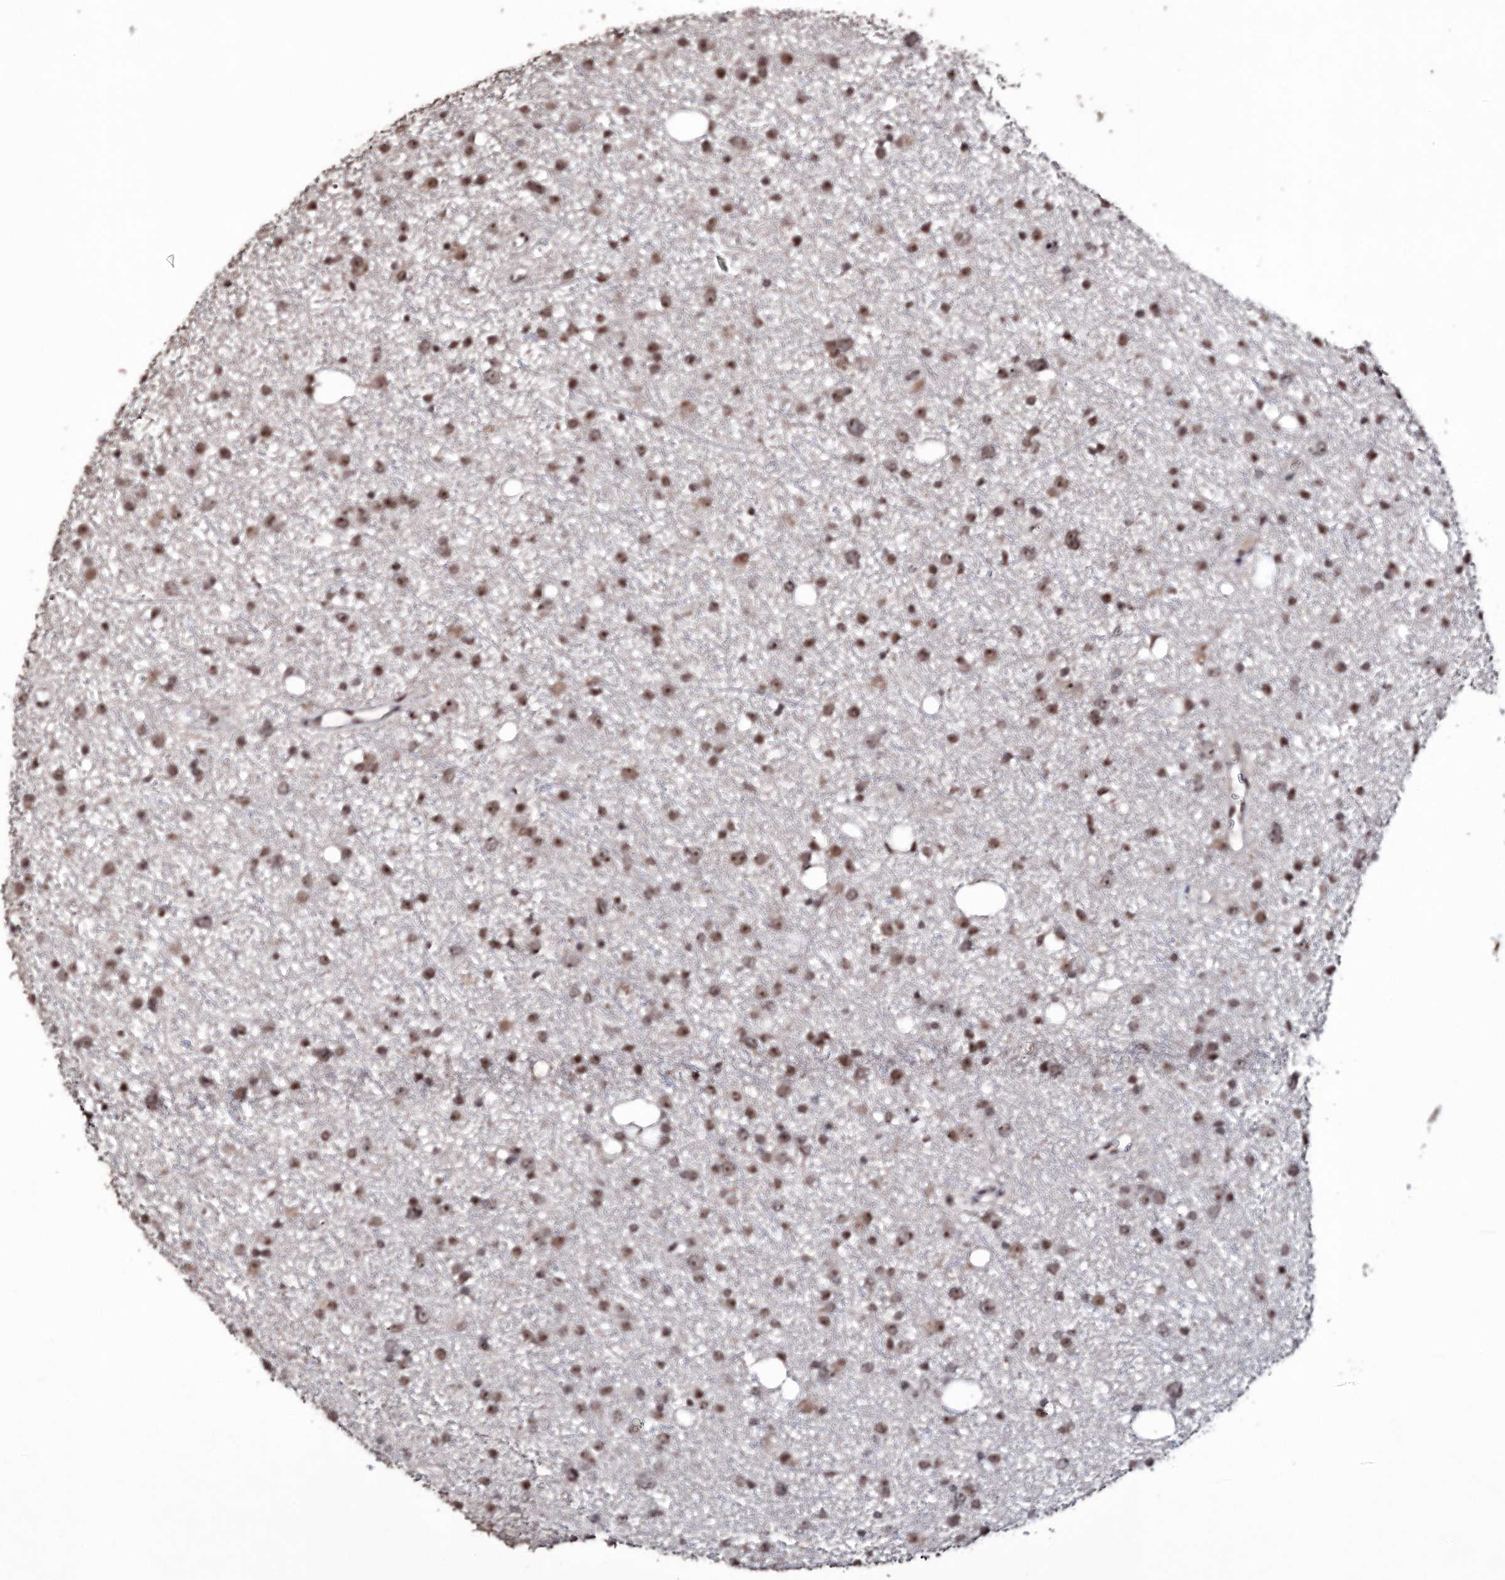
{"staining": {"intensity": "moderate", "quantity": ">75%", "location": "nuclear"}, "tissue": "glioma", "cell_type": "Tumor cells", "image_type": "cancer", "snomed": [{"axis": "morphology", "description": "Glioma, malignant, Low grade"}, {"axis": "topography", "description": "Cerebral cortex"}], "caption": "DAB (3,3'-diaminobenzidine) immunohistochemical staining of human glioma shows moderate nuclear protein positivity in about >75% of tumor cells.", "gene": "VGLL4", "patient": {"sex": "female", "age": 39}}